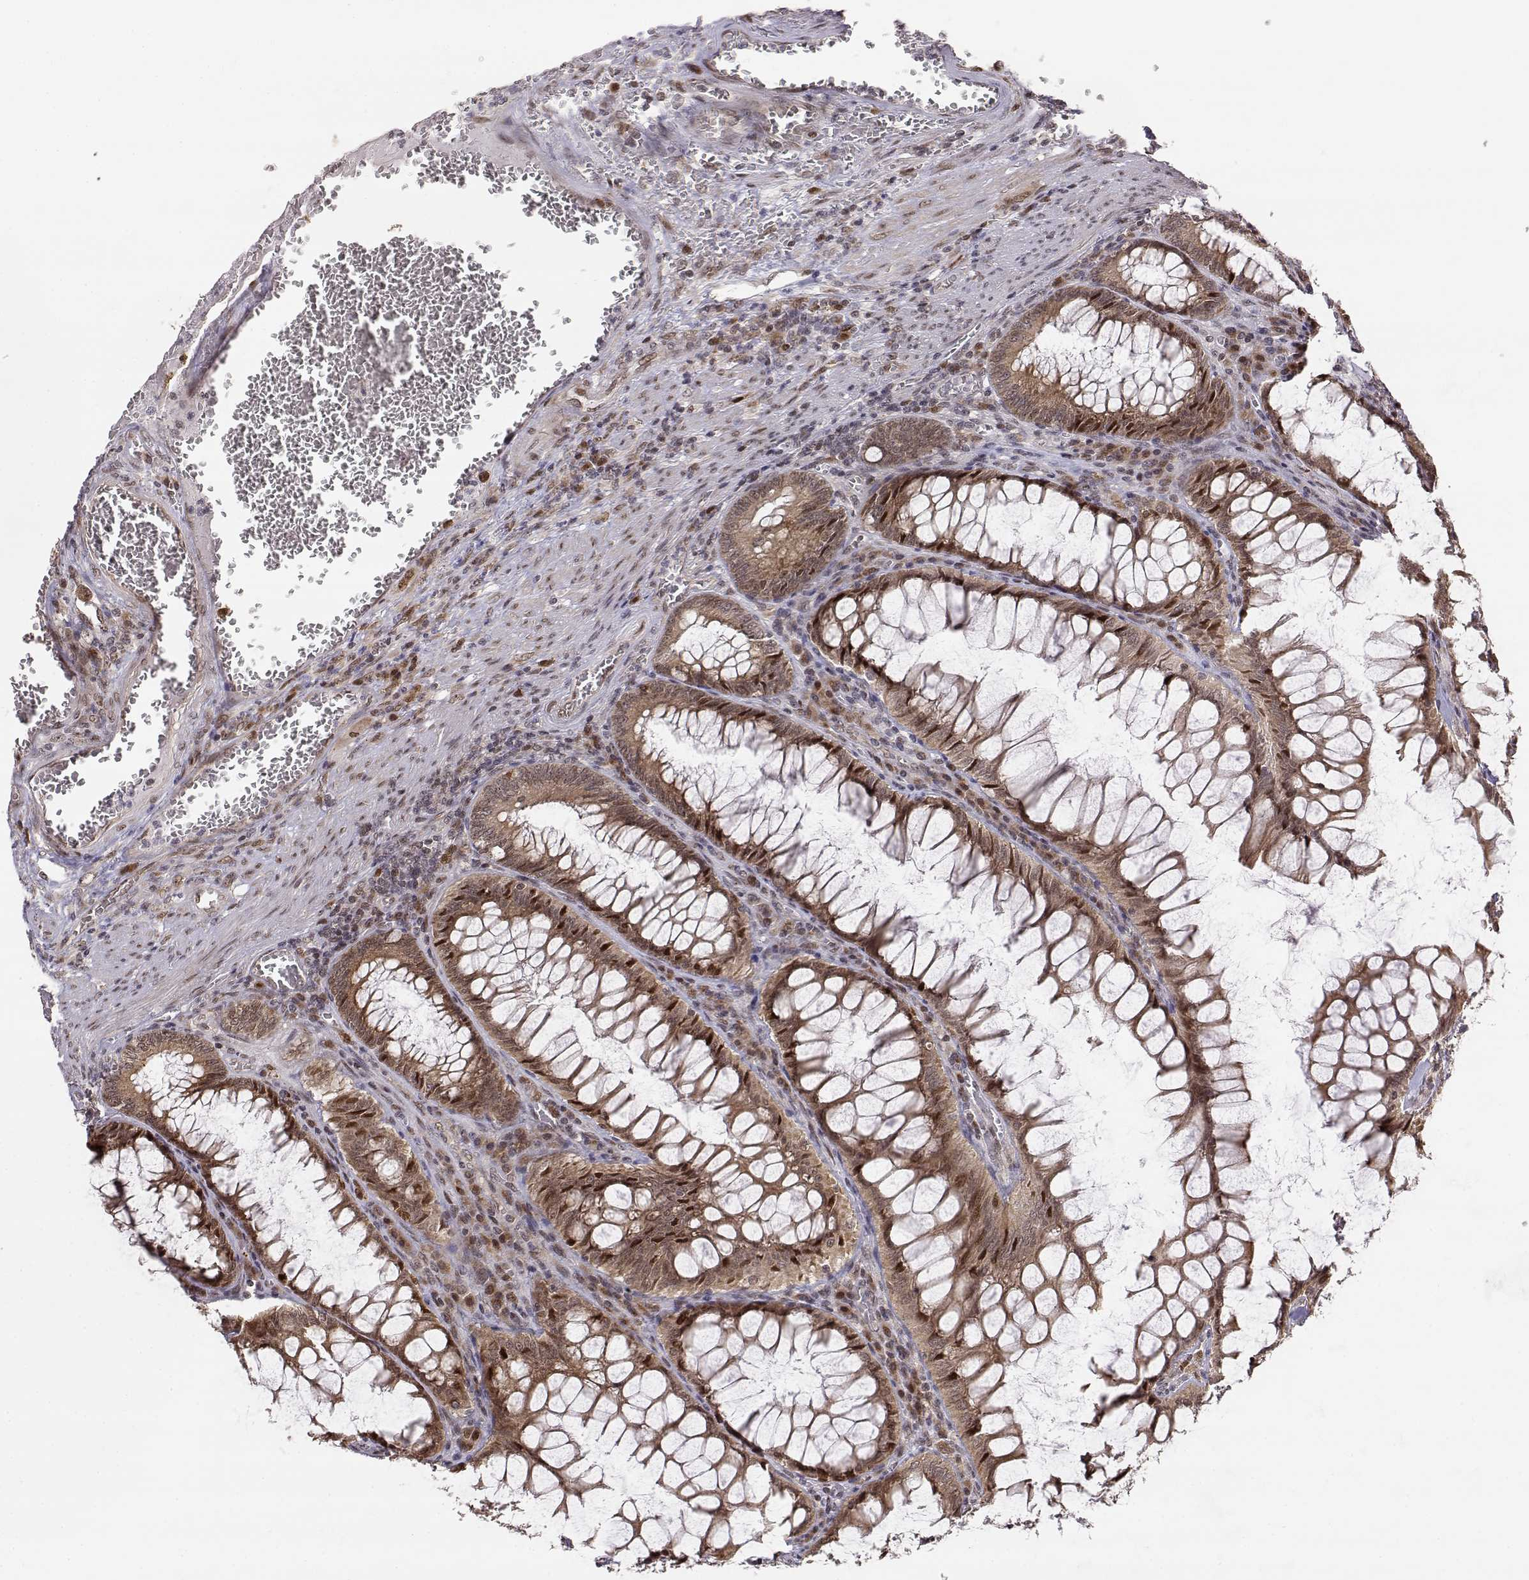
{"staining": {"intensity": "moderate", "quantity": ">75%", "location": "cytoplasmic/membranous"}, "tissue": "colorectal cancer", "cell_type": "Tumor cells", "image_type": "cancer", "snomed": [{"axis": "morphology", "description": "Adenocarcinoma, NOS"}, {"axis": "topography", "description": "Colon"}], "caption": "A photomicrograph of human colorectal cancer (adenocarcinoma) stained for a protein exhibits moderate cytoplasmic/membranous brown staining in tumor cells. The staining was performed using DAB (3,3'-diaminobenzidine), with brown indicating positive protein expression. Nuclei are stained blue with hematoxylin.", "gene": "BRCA1", "patient": {"sex": "female", "age": 84}}